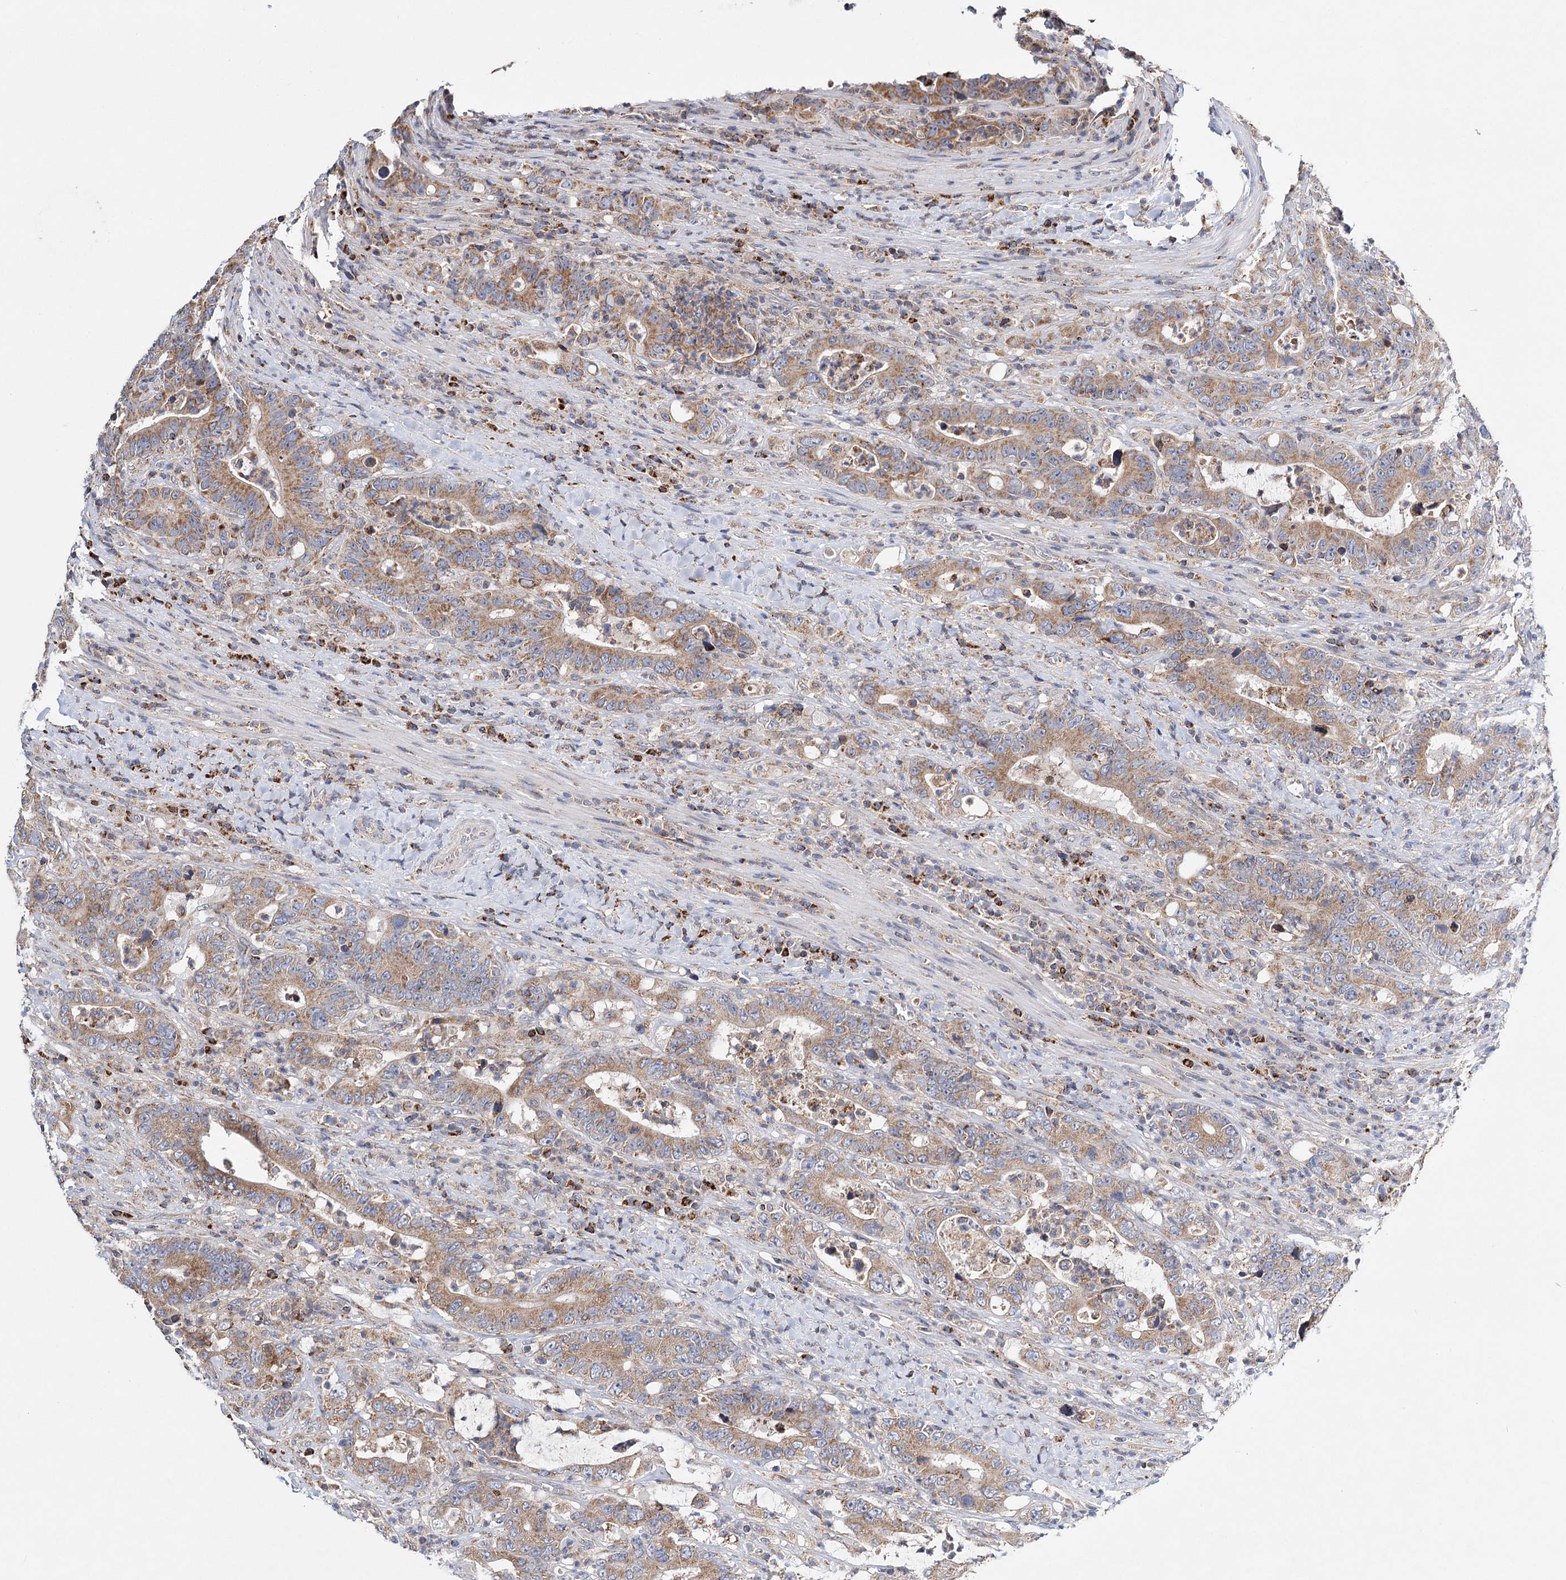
{"staining": {"intensity": "moderate", "quantity": ">75%", "location": "cytoplasmic/membranous"}, "tissue": "colorectal cancer", "cell_type": "Tumor cells", "image_type": "cancer", "snomed": [{"axis": "morphology", "description": "Adenocarcinoma, NOS"}, {"axis": "topography", "description": "Colon"}], "caption": "Tumor cells show medium levels of moderate cytoplasmic/membranous expression in approximately >75% of cells in adenocarcinoma (colorectal).", "gene": "CFAP46", "patient": {"sex": "female", "age": 75}}